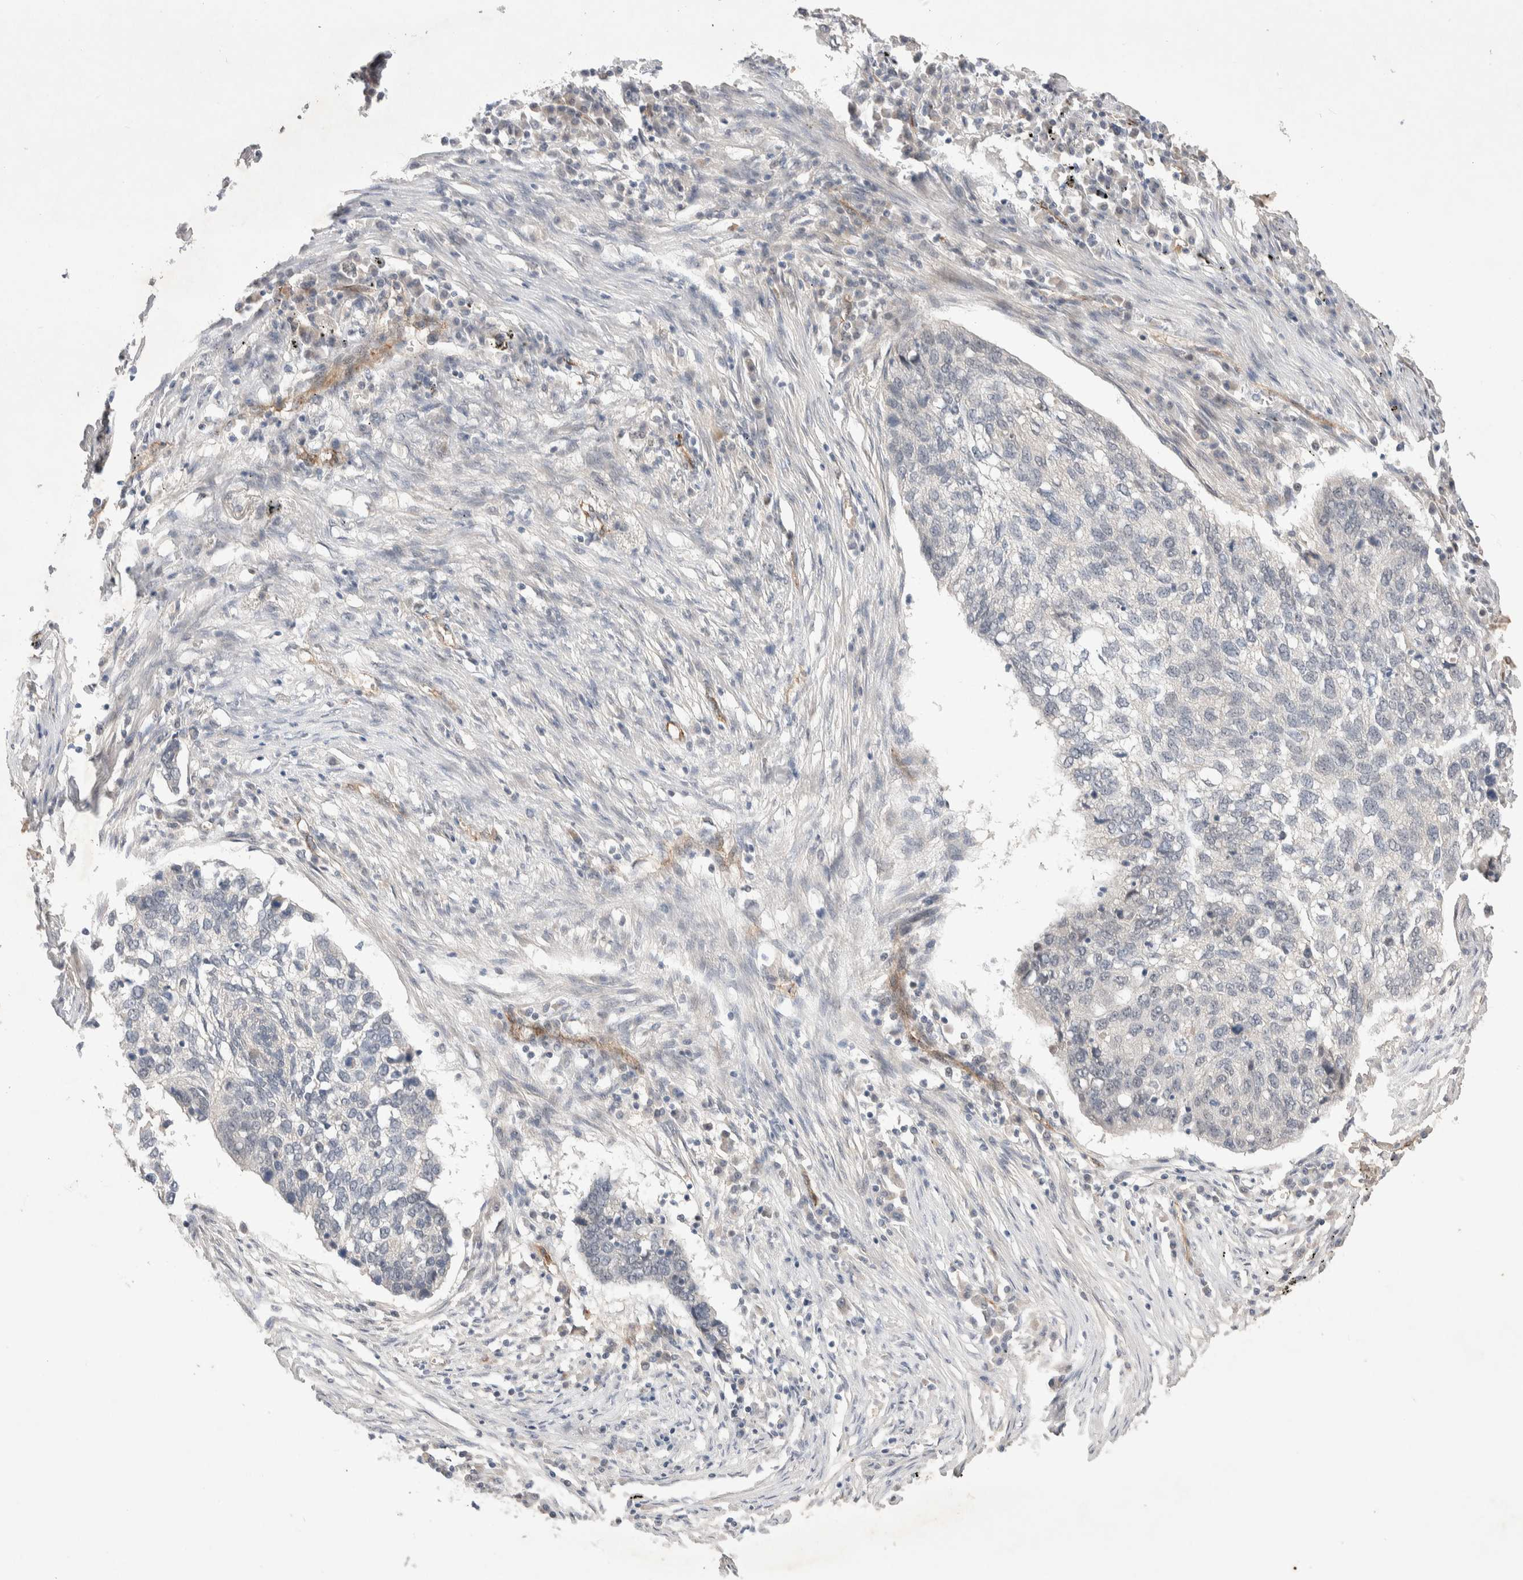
{"staining": {"intensity": "negative", "quantity": "none", "location": "none"}, "tissue": "lung cancer", "cell_type": "Tumor cells", "image_type": "cancer", "snomed": [{"axis": "morphology", "description": "Squamous cell carcinoma, NOS"}, {"axis": "topography", "description": "Lung"}], "caption": "Human lung cancer (squamous cell carcinoma) stained for a protein using IHC displays no positivity in tumor cells.", "gene": "ZNF704", "patient": {"sex": "female", "age": 63}}